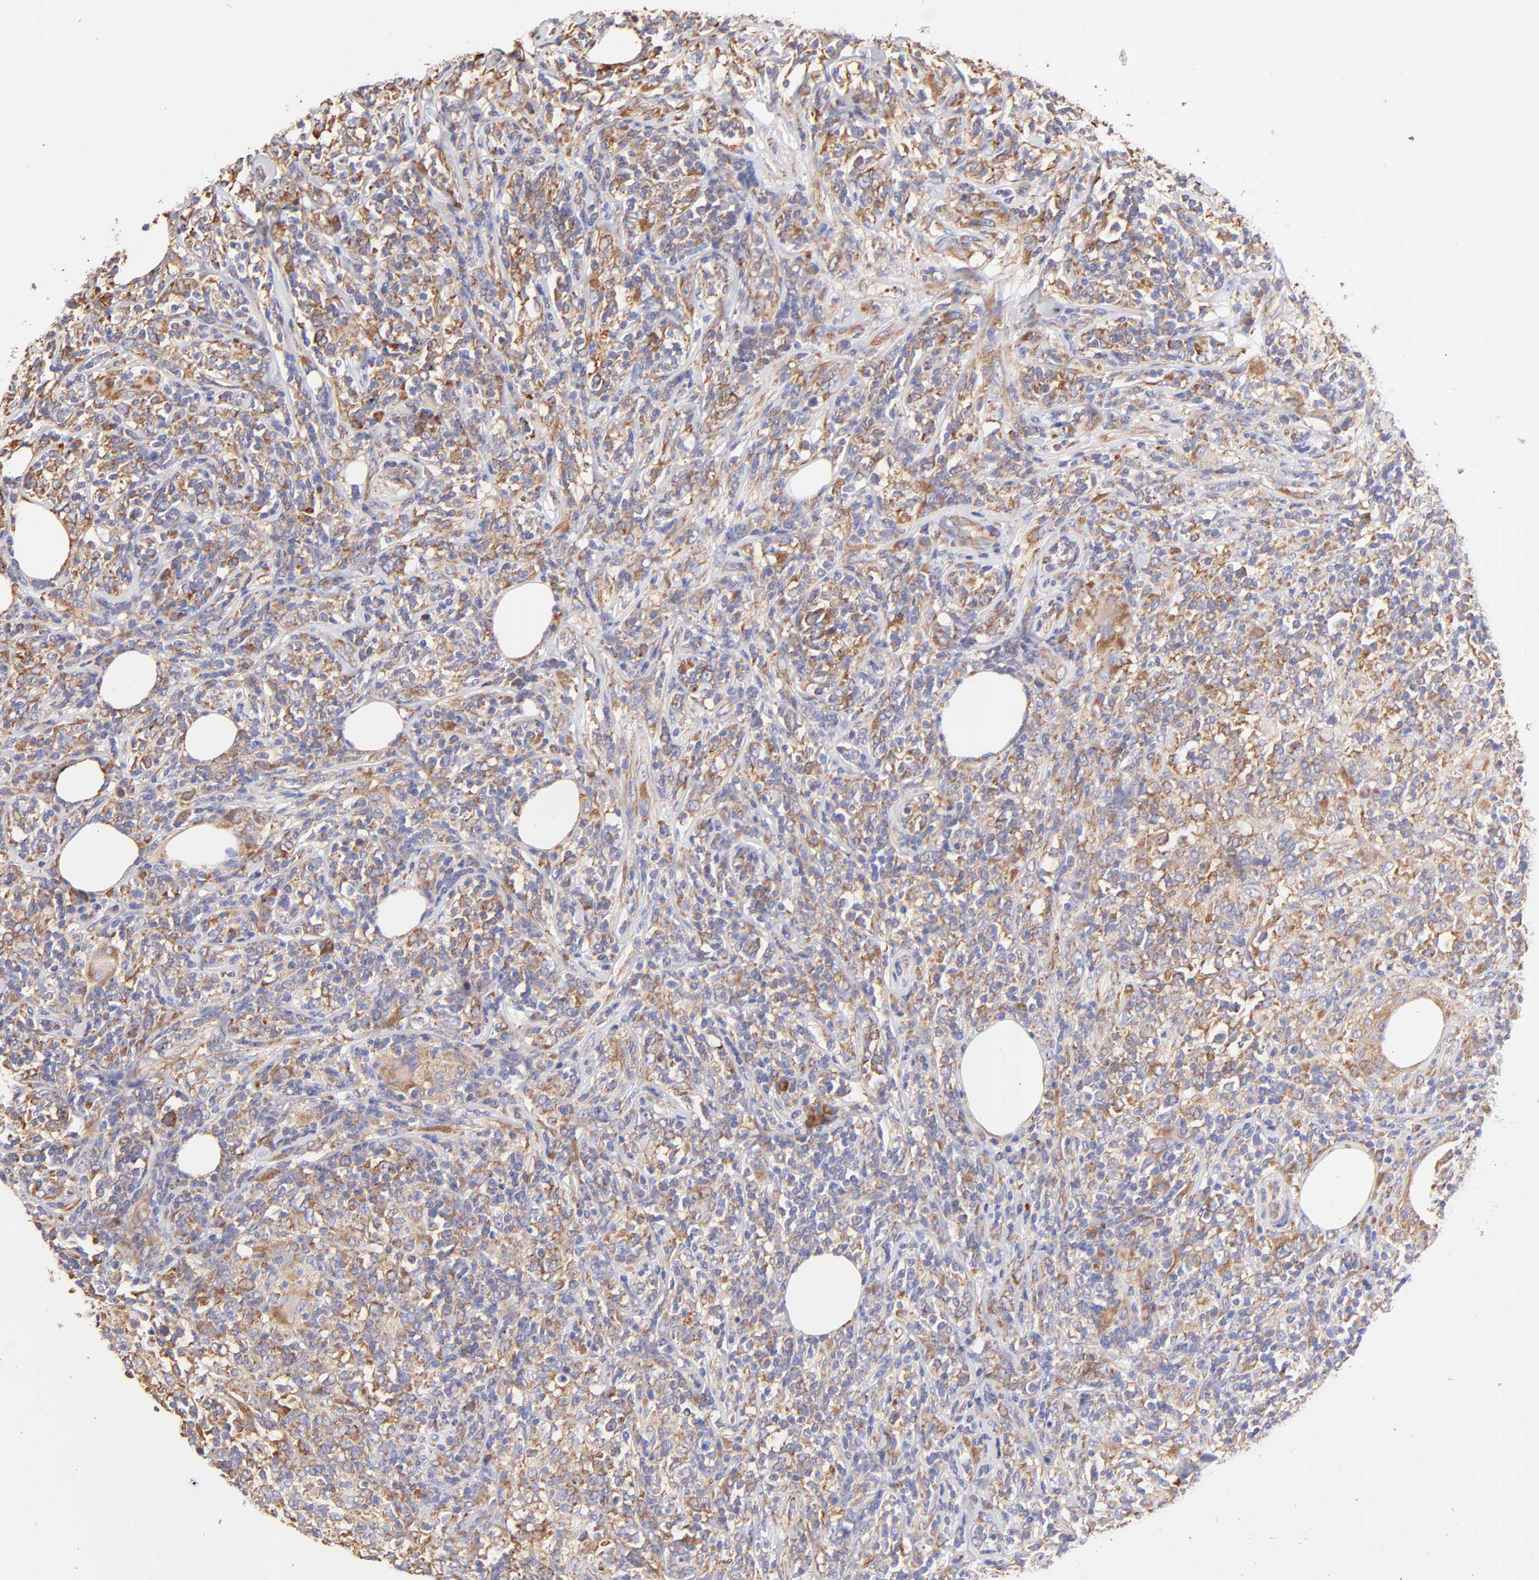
{"staining": {"intensity": "moderate", "quantity": "25%-75%", "location": "cytoplasmic/membranous"}, "tissue": "lymphoma", "cell_type": "Tumor cells", "image_type": "cancer", "snomed": [{"axis": "morphology", "description": "Malignant lymphoma, non-Hodgkin's type, High grade"}, {"axis": "topography", "description": "Lymph node"}], "caption": "Approximately 25%-75% of tumor cells in lymphoma display moderate cytoplasmic/membranous protein staining as visualized by brown immunohistochemical staining.", "gene": "RPL30", "patient": {"sex": "female", "age": 84}}